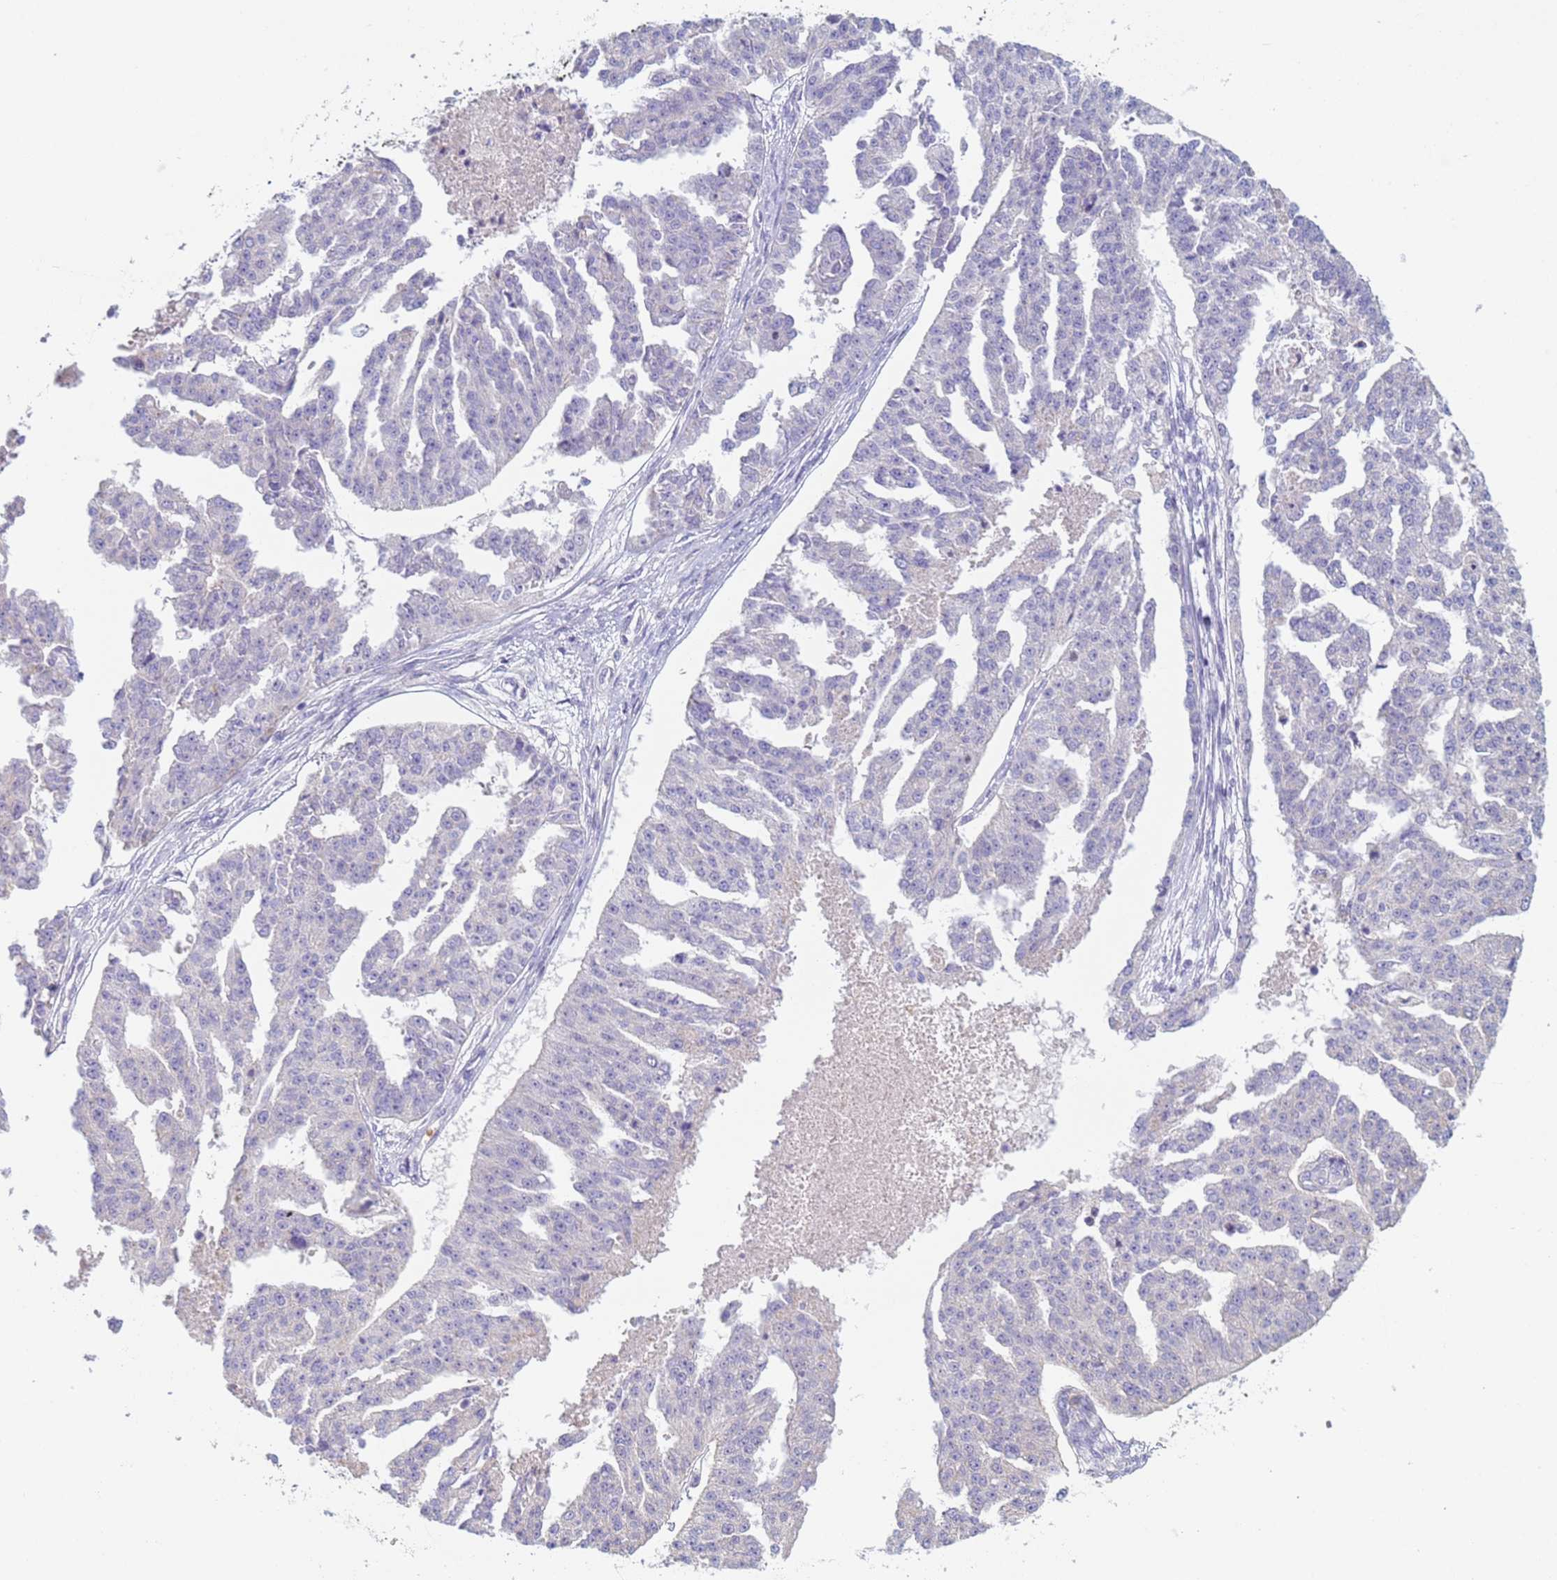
{"staining": {"intensity": "negative", "quantity": "none", "location": "none"}, "tissue": "ovarian cancer", "cell_type": "Tumor cells", "image_type": "cancer", "snomed": [{"axis": "morphology", "description": "Cystadenocarcinoma, serous, NOS"}, {"axis": "topography", "description": "Ovary"}], "caption": "Tumor cells show no significant protein staining in ovarian serous cystadenocarcinoma. Brightfield microscopy of IHC stained with DAB (brown) and hematoxylin (blue), captured at high magnification.", "gene": "CR1", "patient": {"sex": "female", "age": 58}}